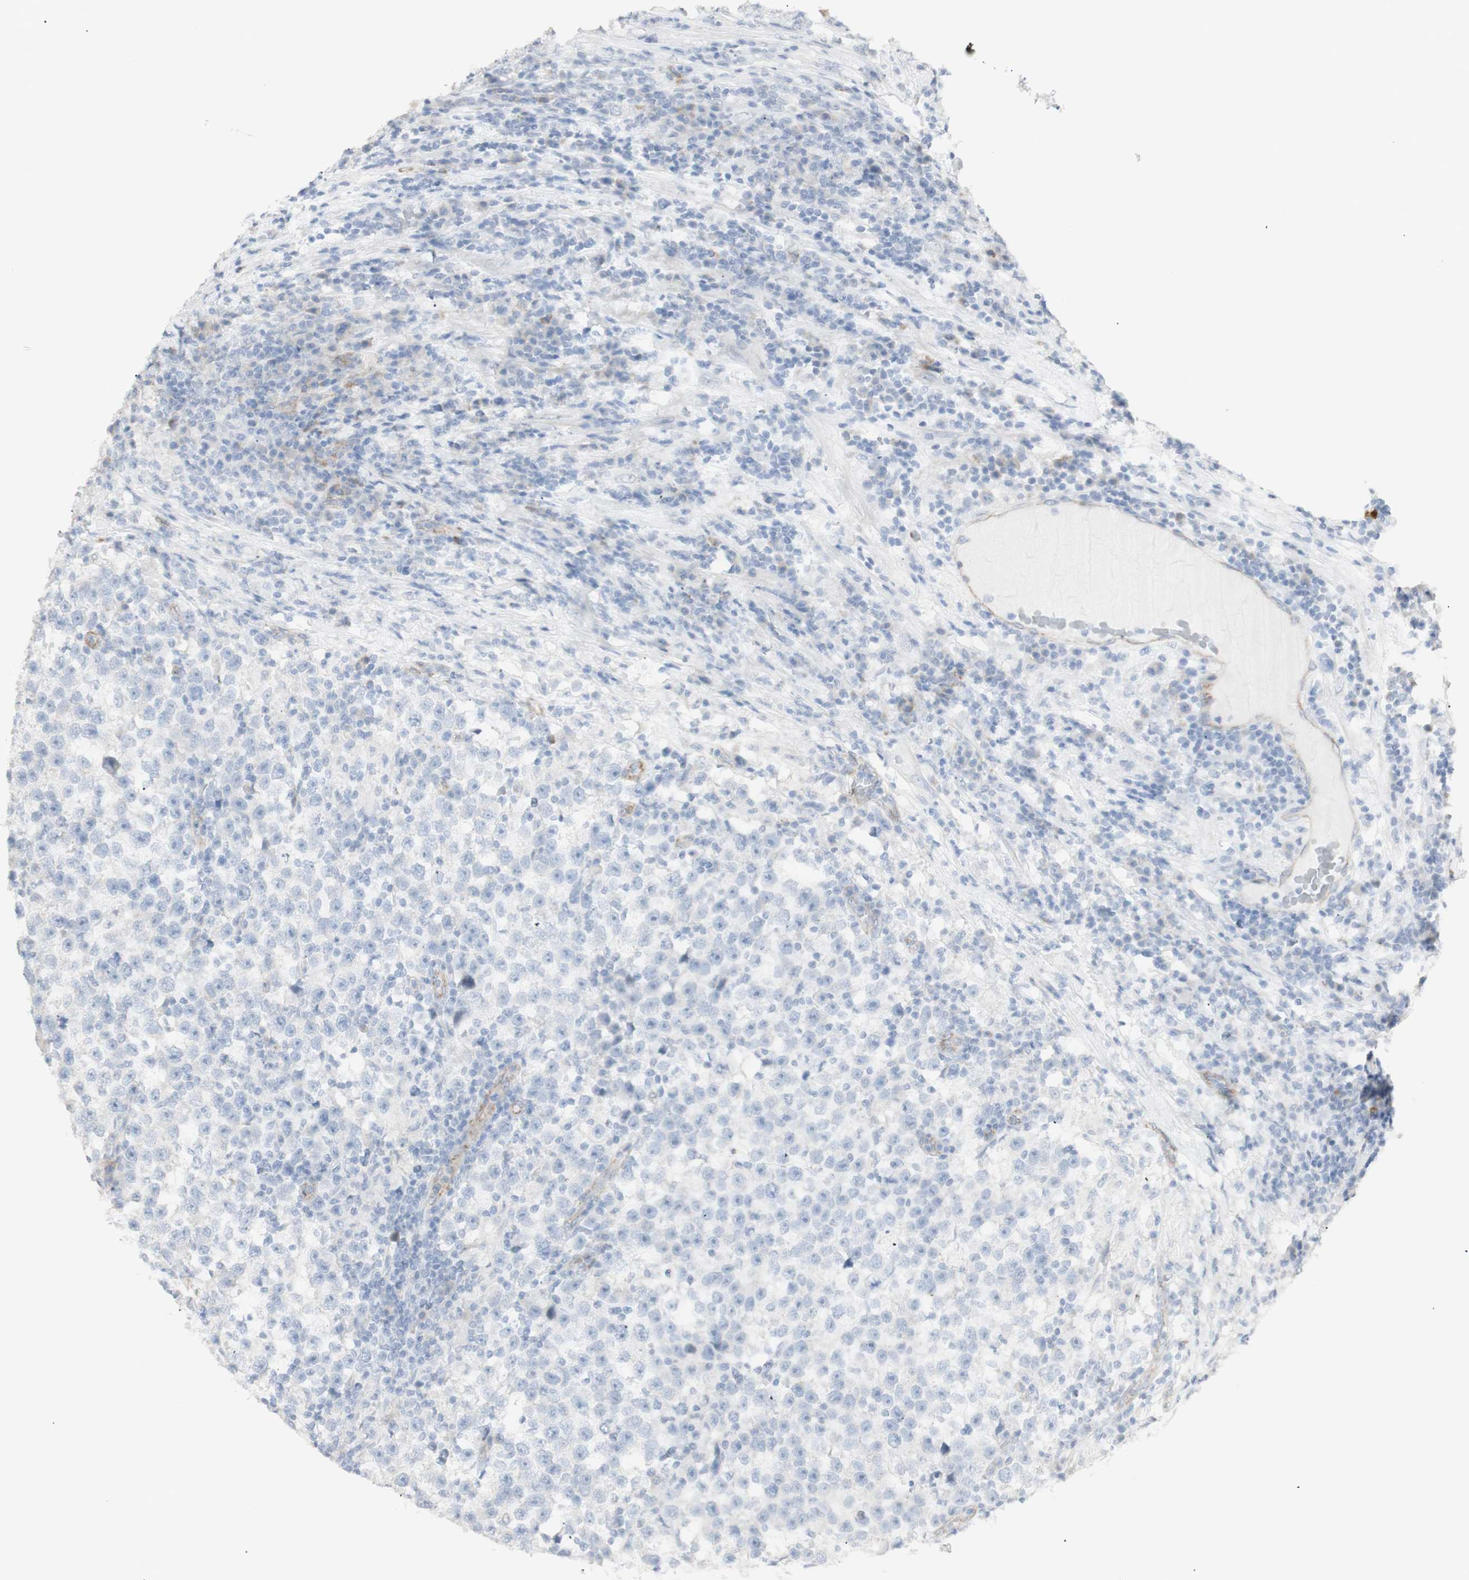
{"staining": {"intensity": "negative", "quantity": "none", "location": "none"}, "tissue": "testis cancer", "cell_type": "Tumor cells", "image_type": "cancer", "snomed": [{"axis": "morphology", "description": "Seminoma, NOS"}, {"axis": "topography", "description": "Testis"}], "caption": "Immunohistochemistry (IHC) of human testis seminoma shows no positivity in tumor cells.", "gene": "NDST4", "patient": {"sex": "male", "age": 43}}